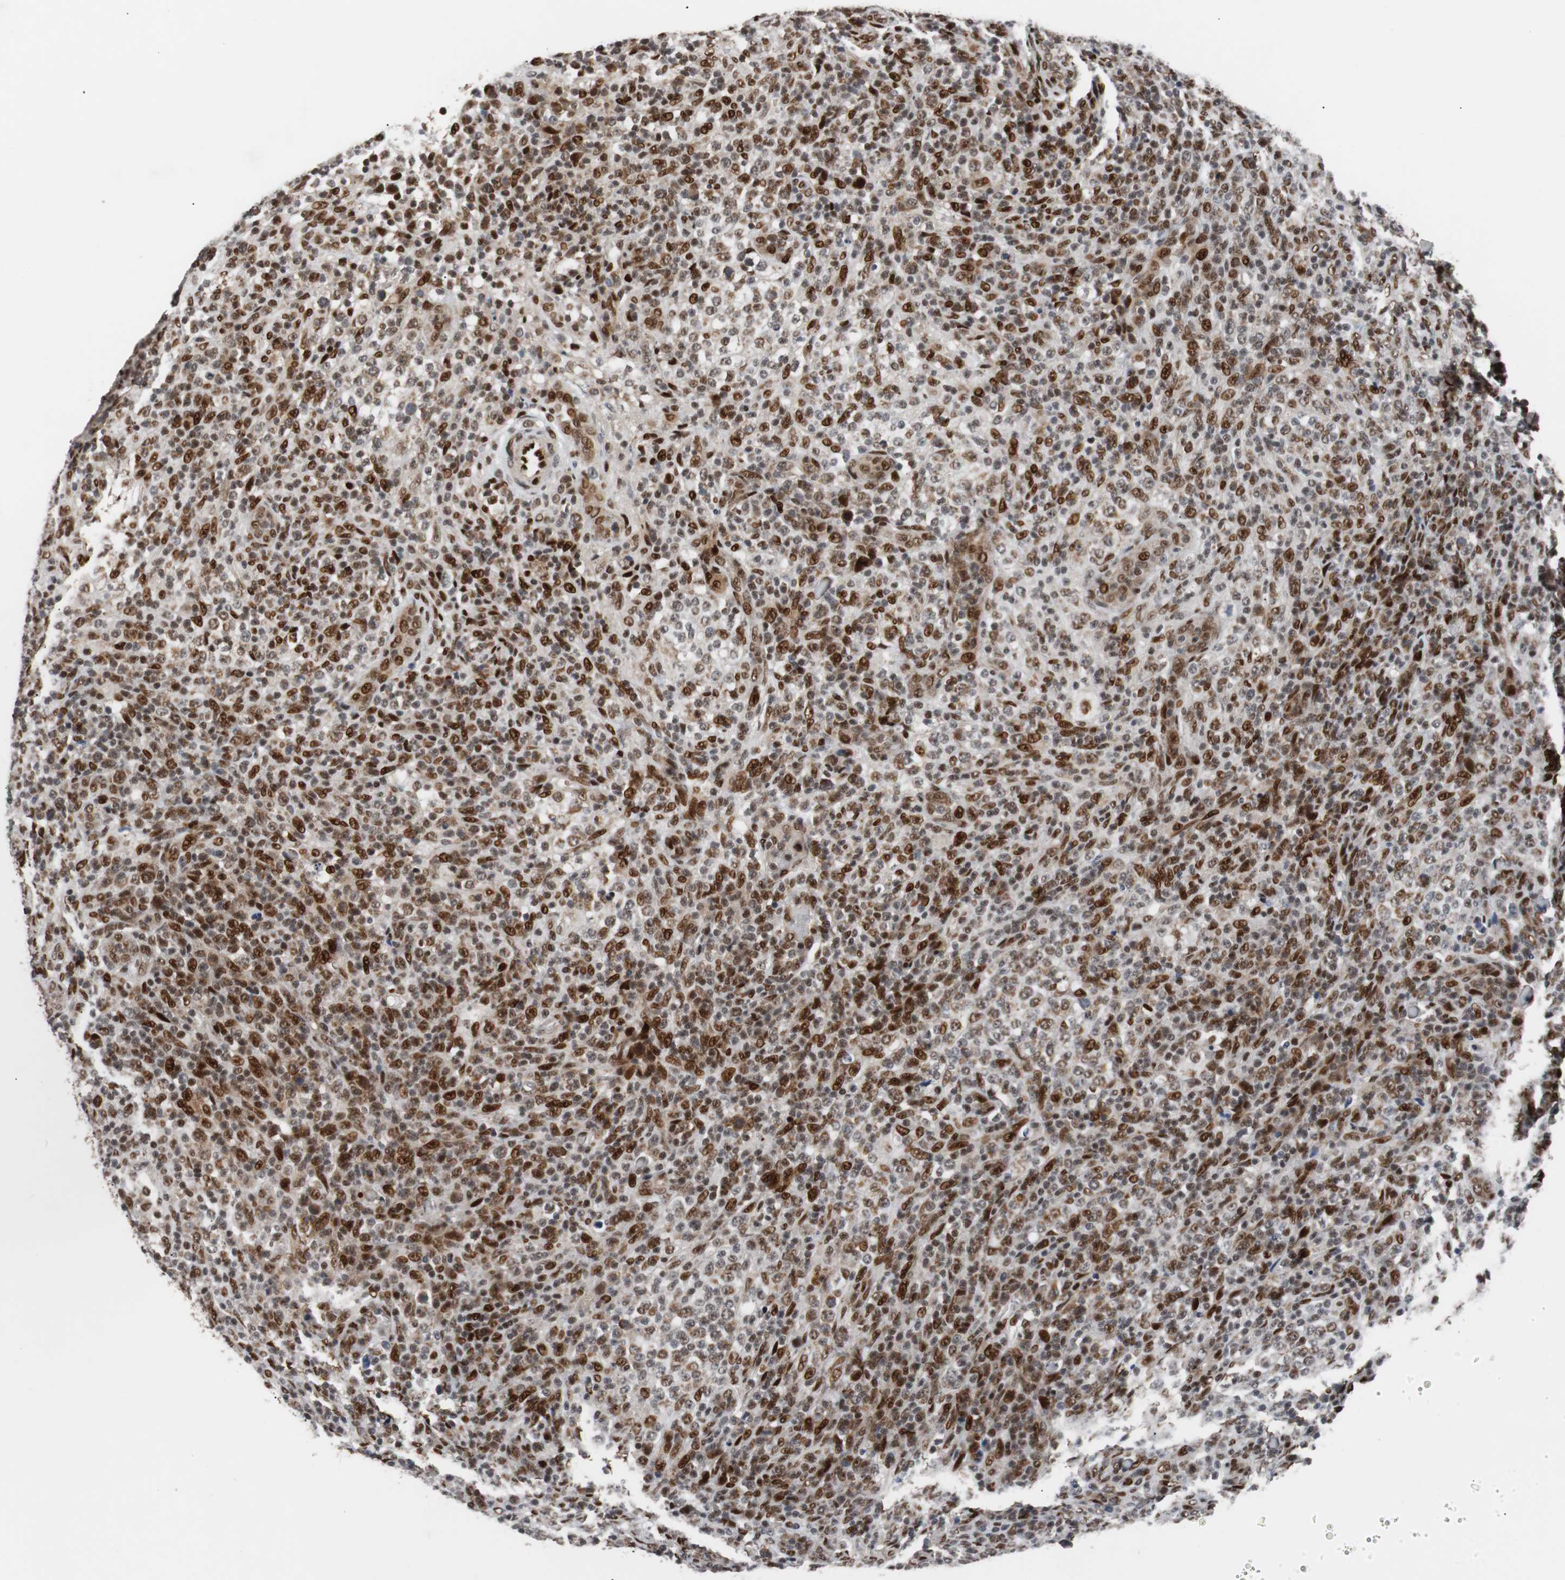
{"staining": {"intensity": "strong", "quantity": ">75%", "location": "nuclear"}, "tissue": "lymphoma", "cell_type": "Tumor cells", "image_type": "cancer", "snomed": [{"axis": "morphology", "description": "Malignant lymphoma, non-Hodgkin's type, High grade"}, {"axis": "topography", "description": "Lymph node"}], "caption": "DAB (3,3'-diaminobenzidine) immunohistochemical staining of lymphoma exhibits strong nuclear protein positivity in approximately >75% of tumor cells.", "gene": "NBL1", "patient": {"sex": "female", "age": 76}}